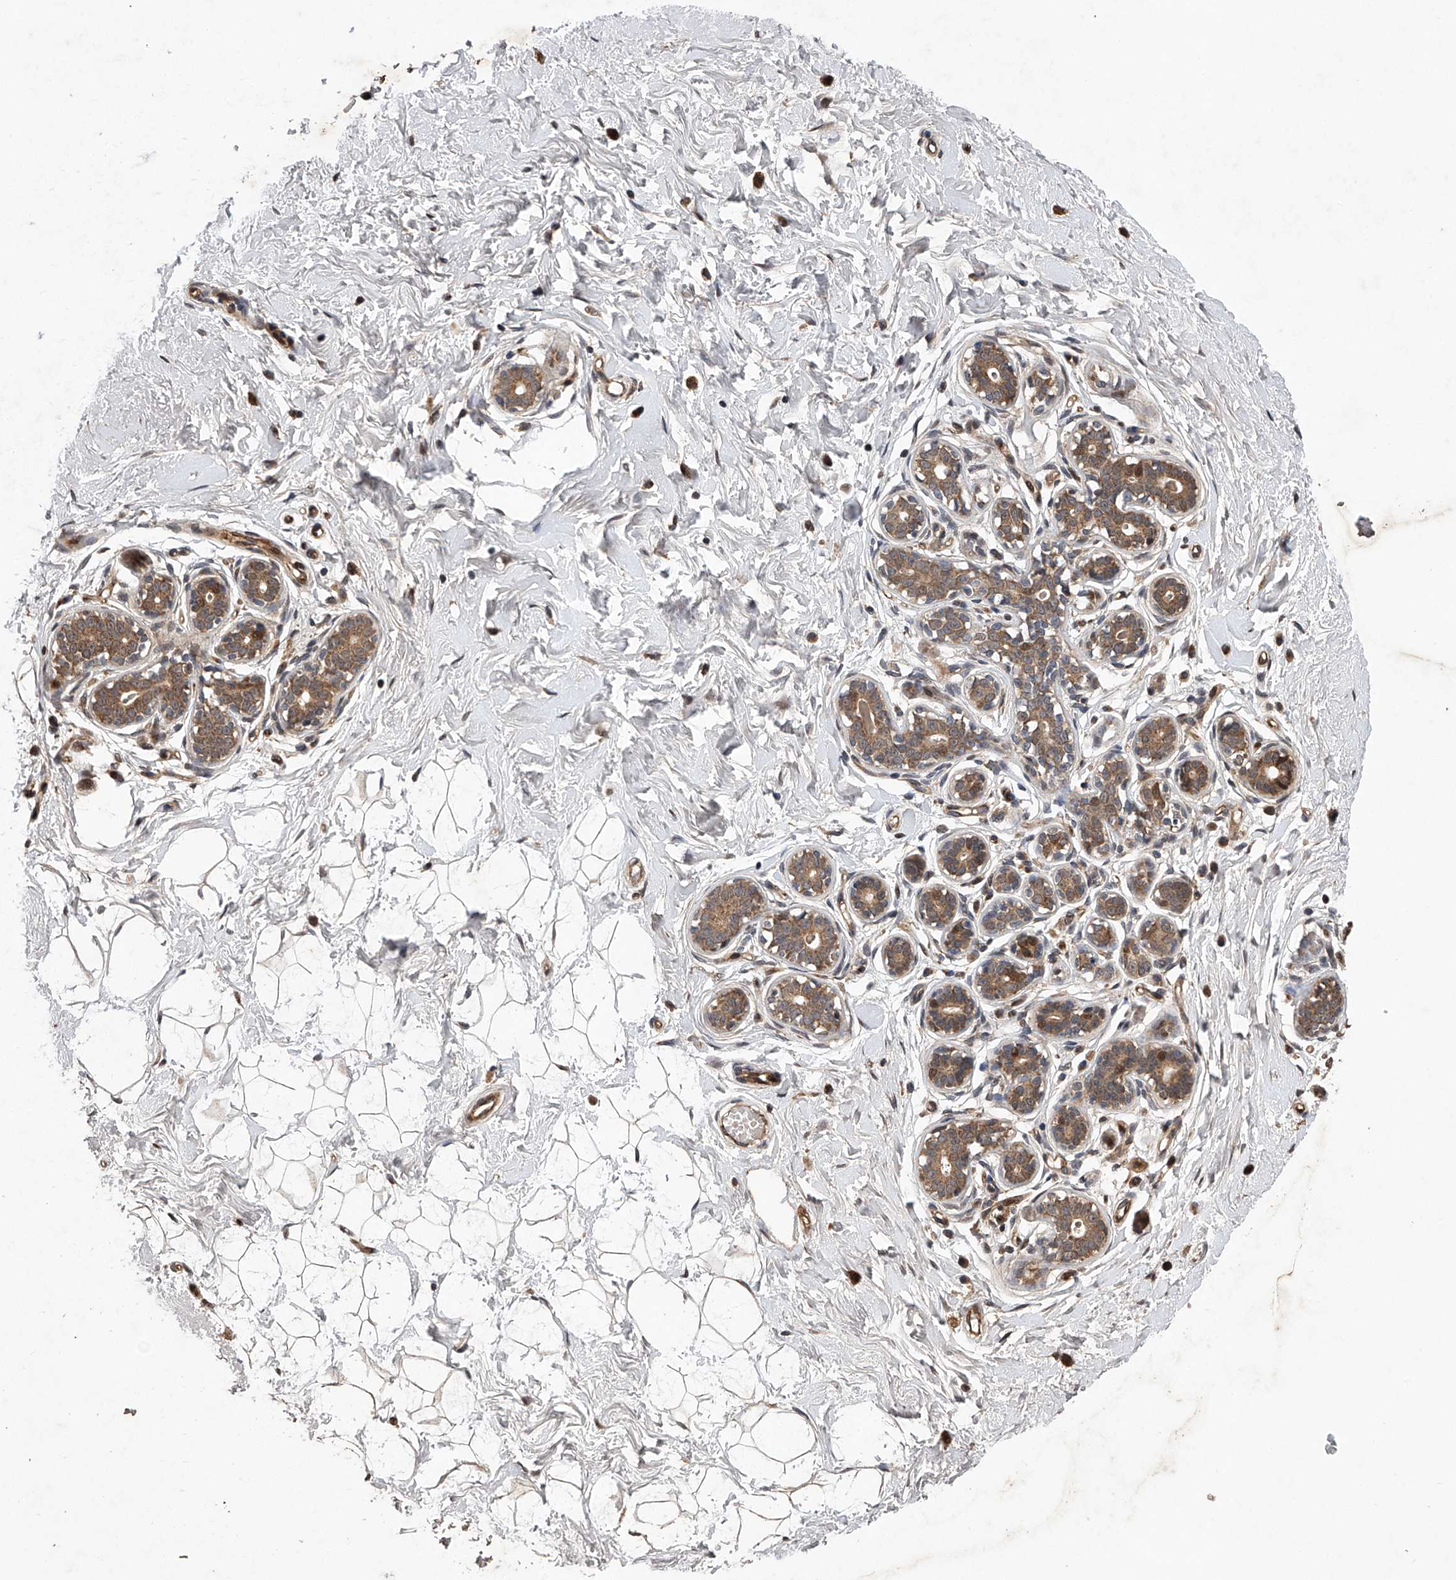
{"staining": {"intensity": "negative", "quantity": "none", "location": "none"}, "tissue": "breast", "cell_type": "Adipocytes", "image_type": "normal", "snomed": [{"axis": "morphology", "description": "Normal tissue, NOS"}, {"axis": "morphology", "description": "Adenoma, NOS"}, {"axis": "topography", "description": "Breast"}], "caption": "High power microscopy photomicrograph of an immunohistochemistry (IHC) micrograph of unremarkable breast, revealing no significant expression in adipocytes.", "gene": "MAP3K11", "patient": {"sex": "female", "age": 23}}